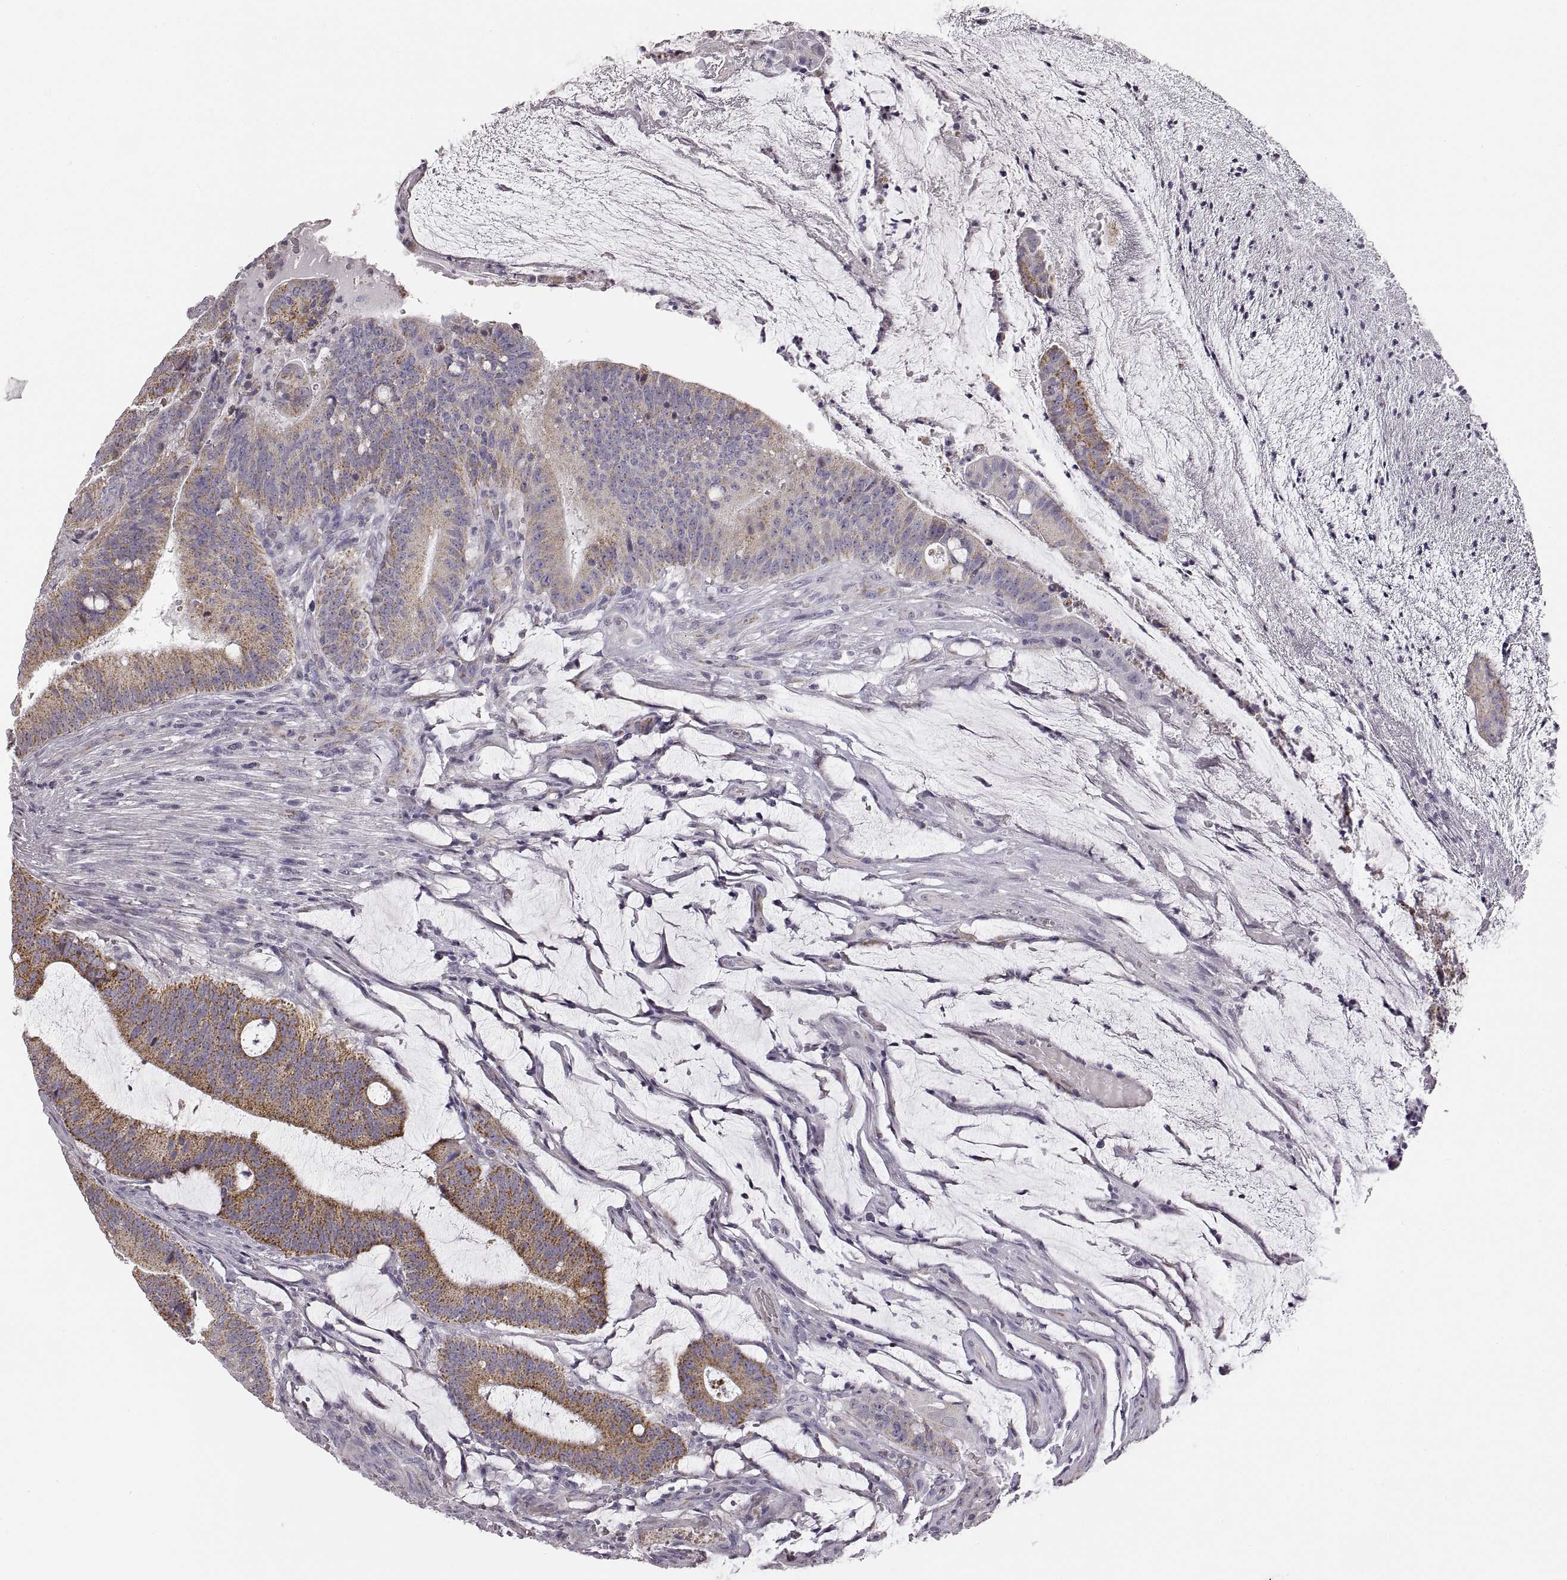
{"staining": {"intensity": "moderate", "quantity": ">75%", "location": "cytoplasmic/membranous"}, "tissue": "colorectal cancer", "cell_type": "Tumor cells", "image_type": "cancer", "snomed": [{"axis": "morphology", "description": "Adenocarcinoma, NOS"}, {"axis": "topography", "description": "Colon"}], "caption": "Immunohistochemical staining of colorectal adenocarcinoma demonstrates medium levels of moderate cytoplasmic/membranous protein expression in about >75% of tumor cells.", "gene": "RDH13", "patient": {"sex": "female", "age": 43}}